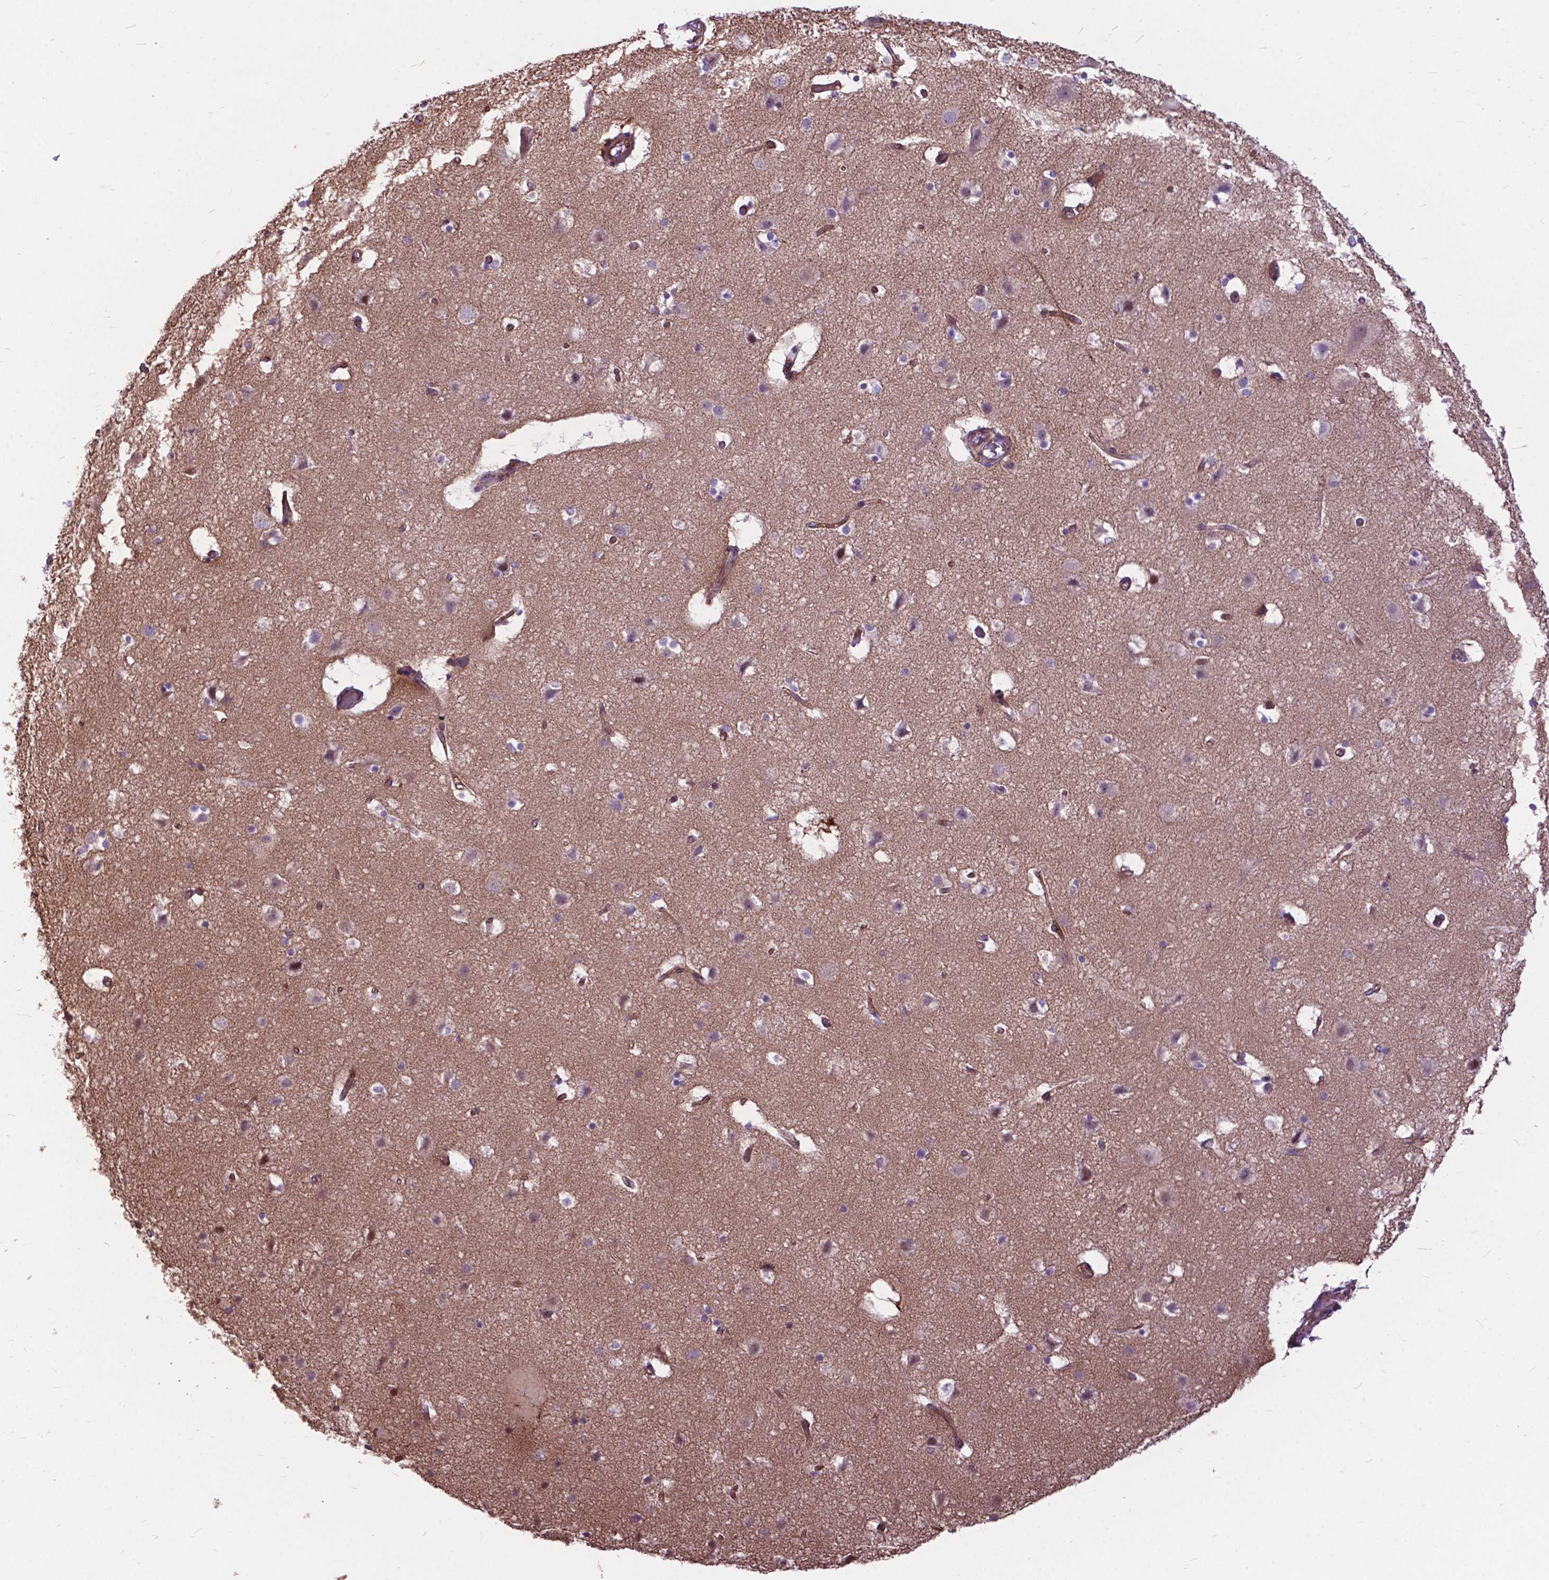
{"staining": {"intensity": "moderate", "quantity": "<25%", "location": "cytoplasmic/membranous"}, "tissue": "cerebral cortex", "cell_type": "Endothelial cells", "image_type": "normal", "snomed": [{"axis": "morphology", "description": "Normal tissue, NOS"}, {"axis": "topography", "description": "Cerebral cortex"}], "caption": "A high-resolution histopathology image shows immunohistochemistry (IHC) staining of benign cerebral cortex, which displays moderate cytoplasmic/membranous expression in approximately <25% of endothelial cells.", "gene": "FLT4", "patient": {"sex": "female", "age": 52}}